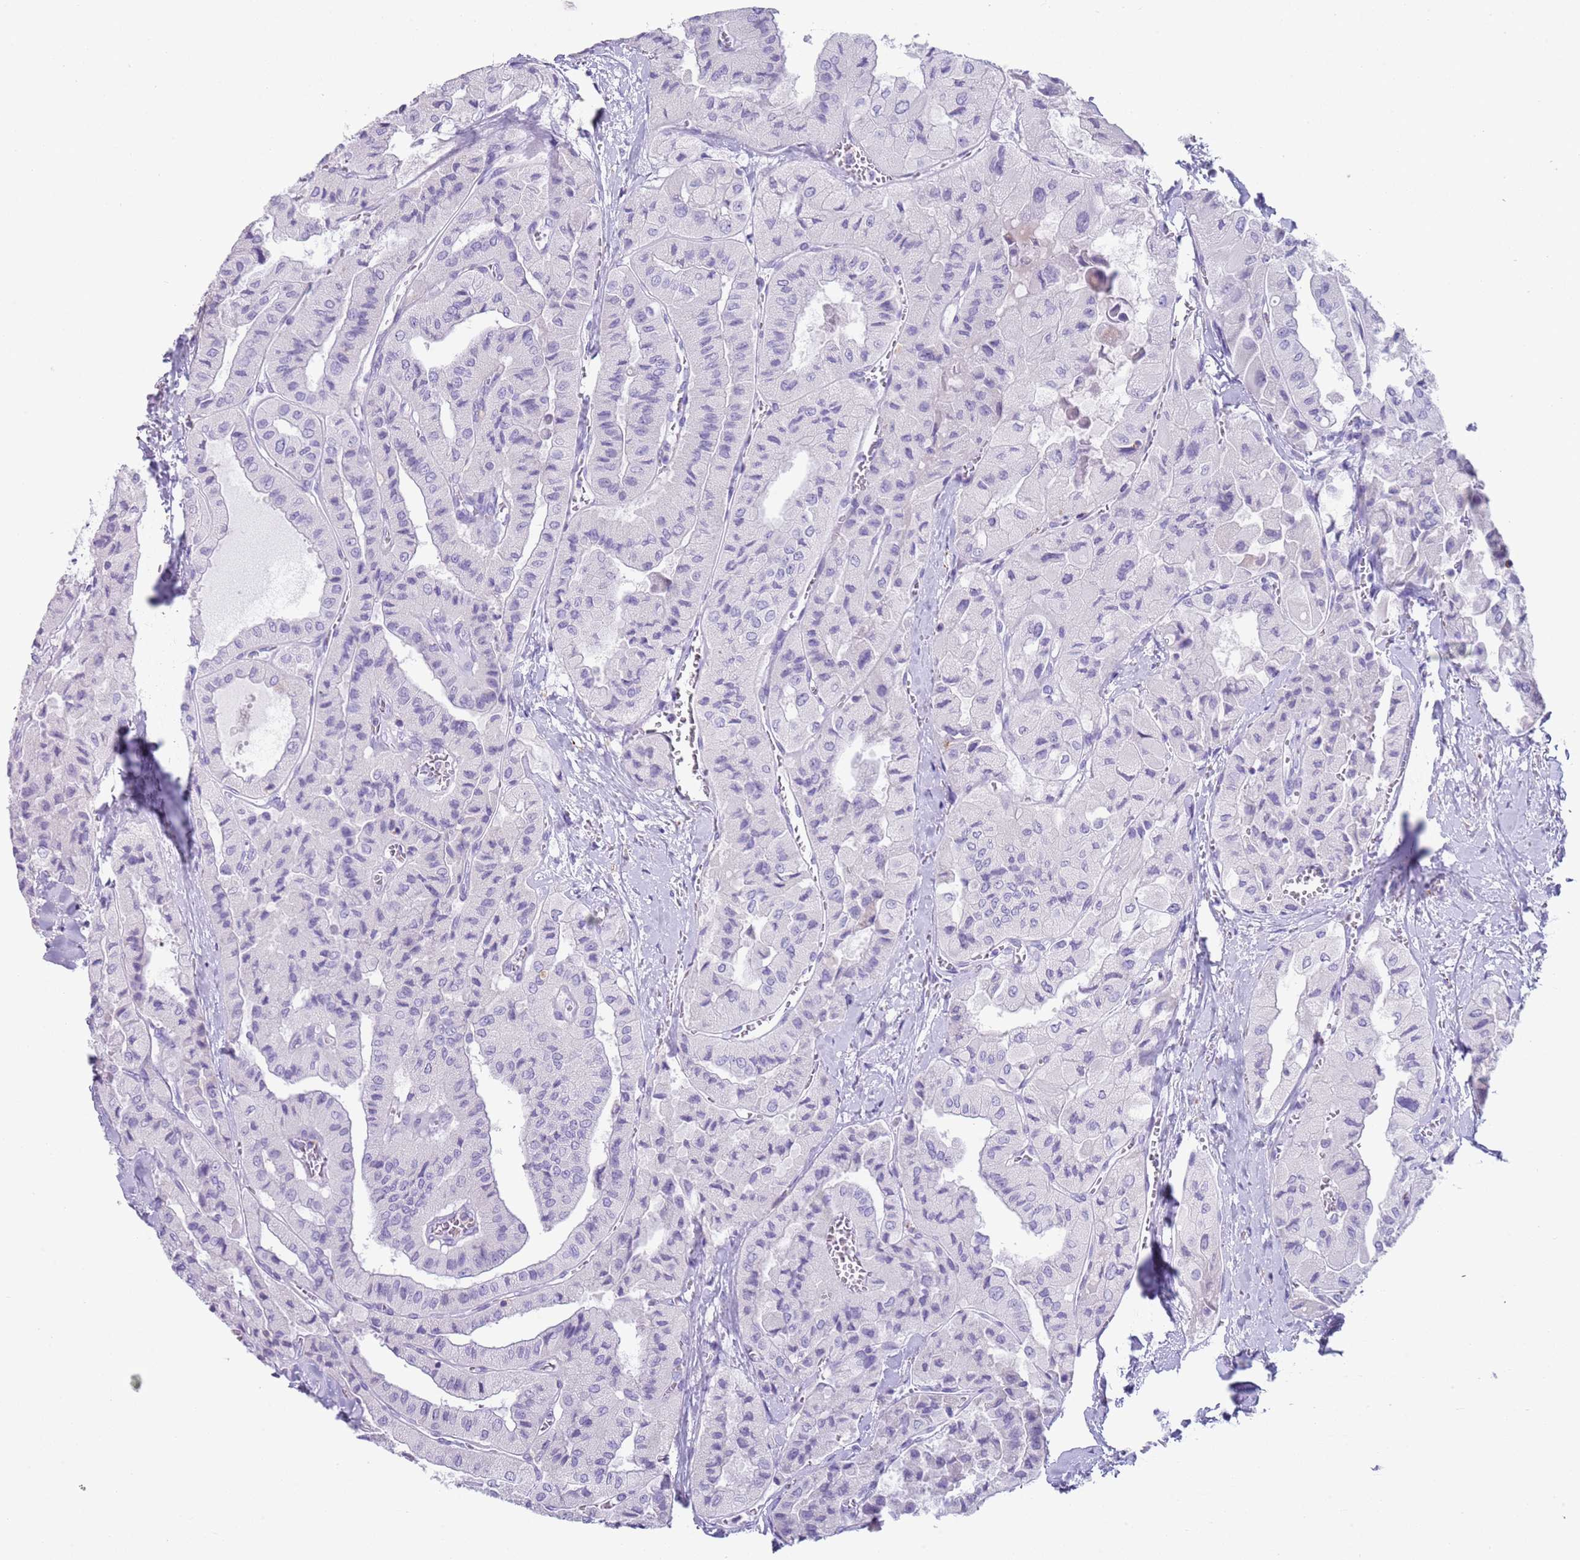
{"staining": {"intensity": "negative", "quantity": "none", "location": "none"}, "tissue": "thyroid cancer", "cell_type": "Tumor cells", "image_type": "cancer", "snomed": [{"axis": "morphology", "description": "Normal tissue, NOS"}, {"axis": "morphology", "description": "Papillary adenocarcinoma, NOS"}, {"axis": "topography", "description": "Thyroid gland"}], "caption": "A high-resolution image shows IHC staining of thyroid papillary adenocarcinoma, which demonstrates no significant expression in tumor cells.", "gene": "NBPF20", "patient": {"sex": "female", "age": 59}}